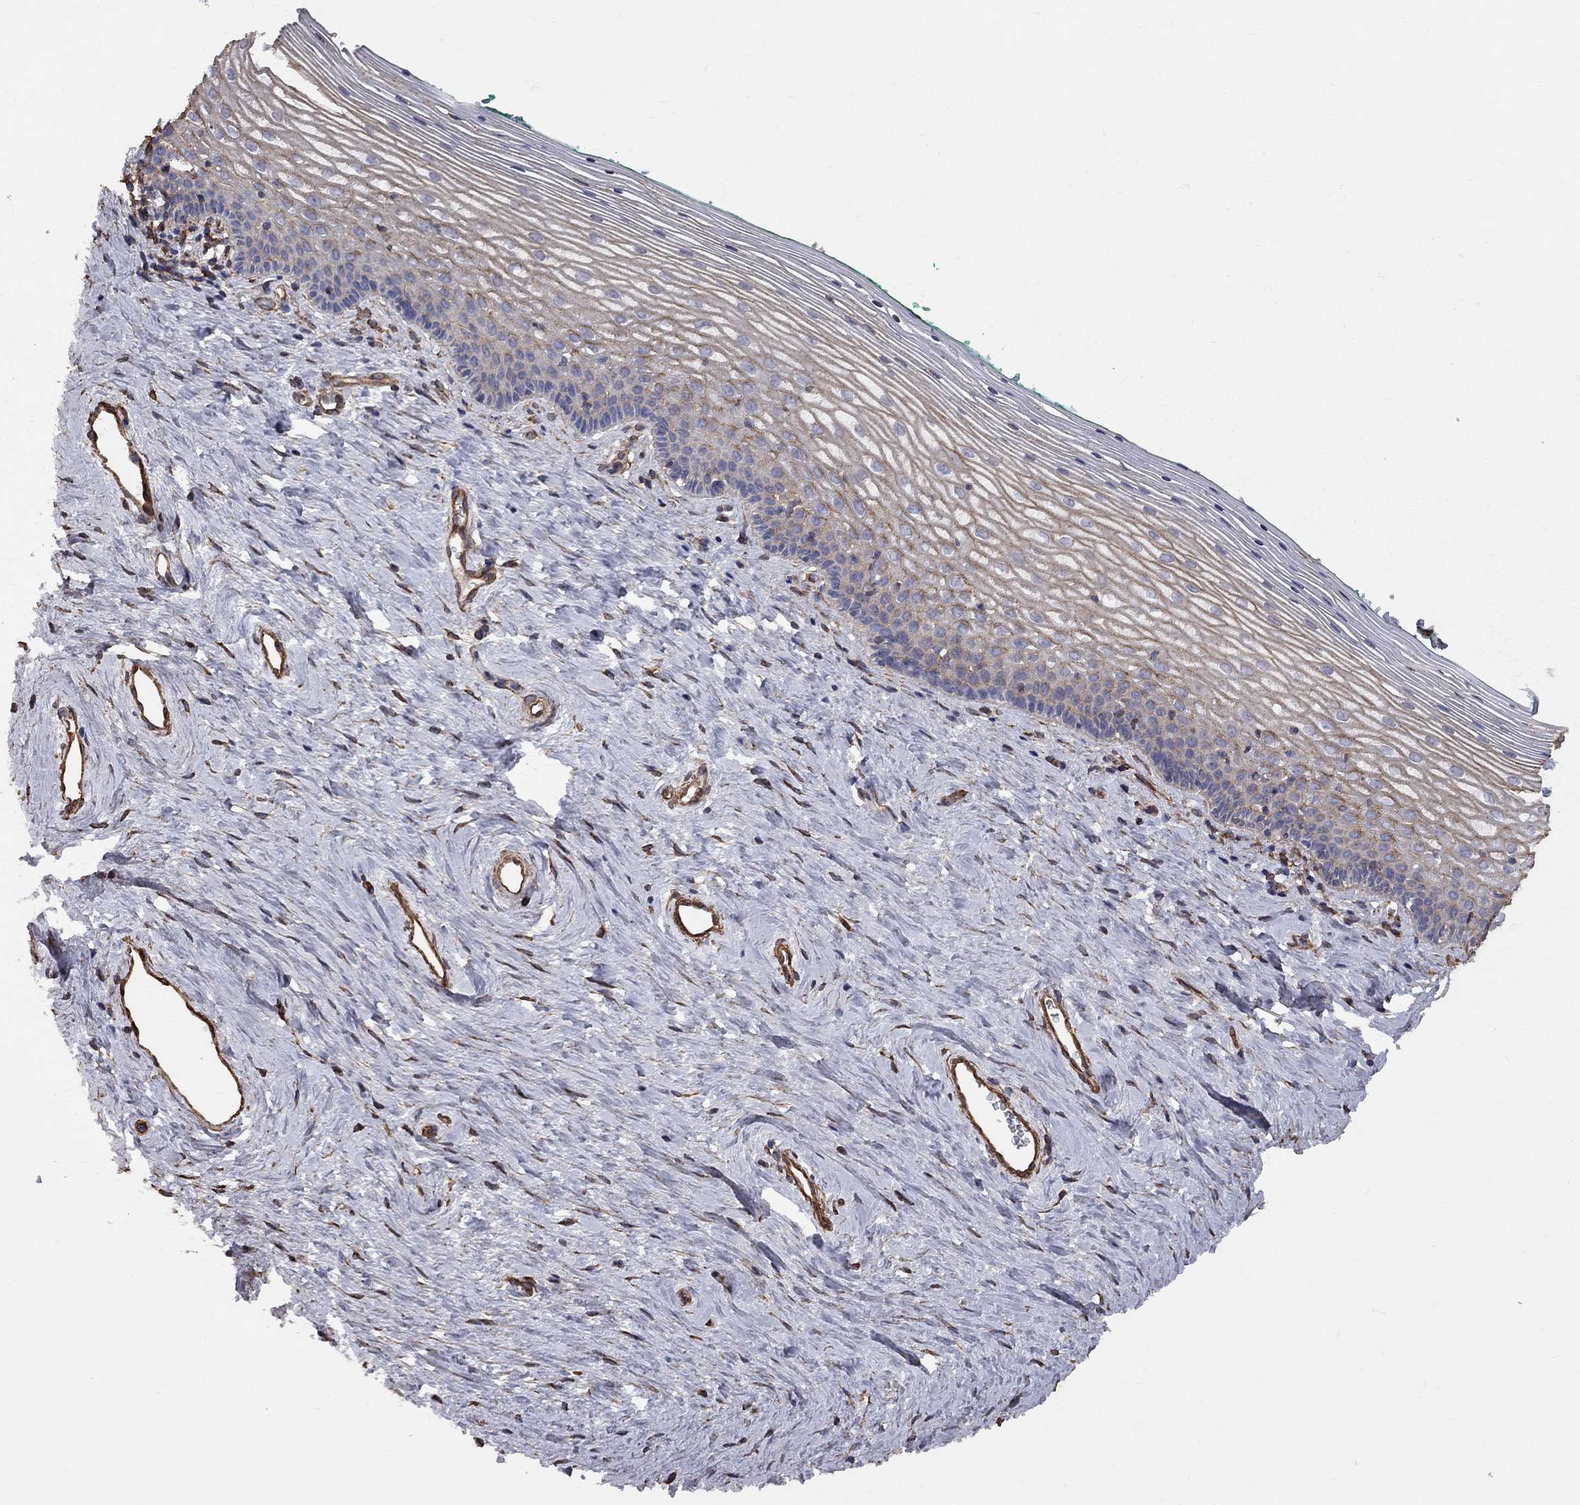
{"staining": {"intensity": "strong", "quantity": "25%-75%", "location": "cytoplasmic/membranous"}, "tissue": "vagina", "cell_type": "Squamous epithelial cells", "image_type": "normal", "snomed": [{"axis": "morphology", "description": "Normal tissue, NOS"}, {"axis": "topography", "description": "Vagina"}], "caption": "Immunohistochemistry photomicrograph of unremarkable vagina: vagina stained using immunohistochemistry shows high levels of strong protein expression localized specifically in the cytoplasmic/membranous of squamous epithelial cells, appearing as a cytoplasmic/membranous brown color.", "gene": "BICDL2", "patient": {"sex": "female", "age": 45}}